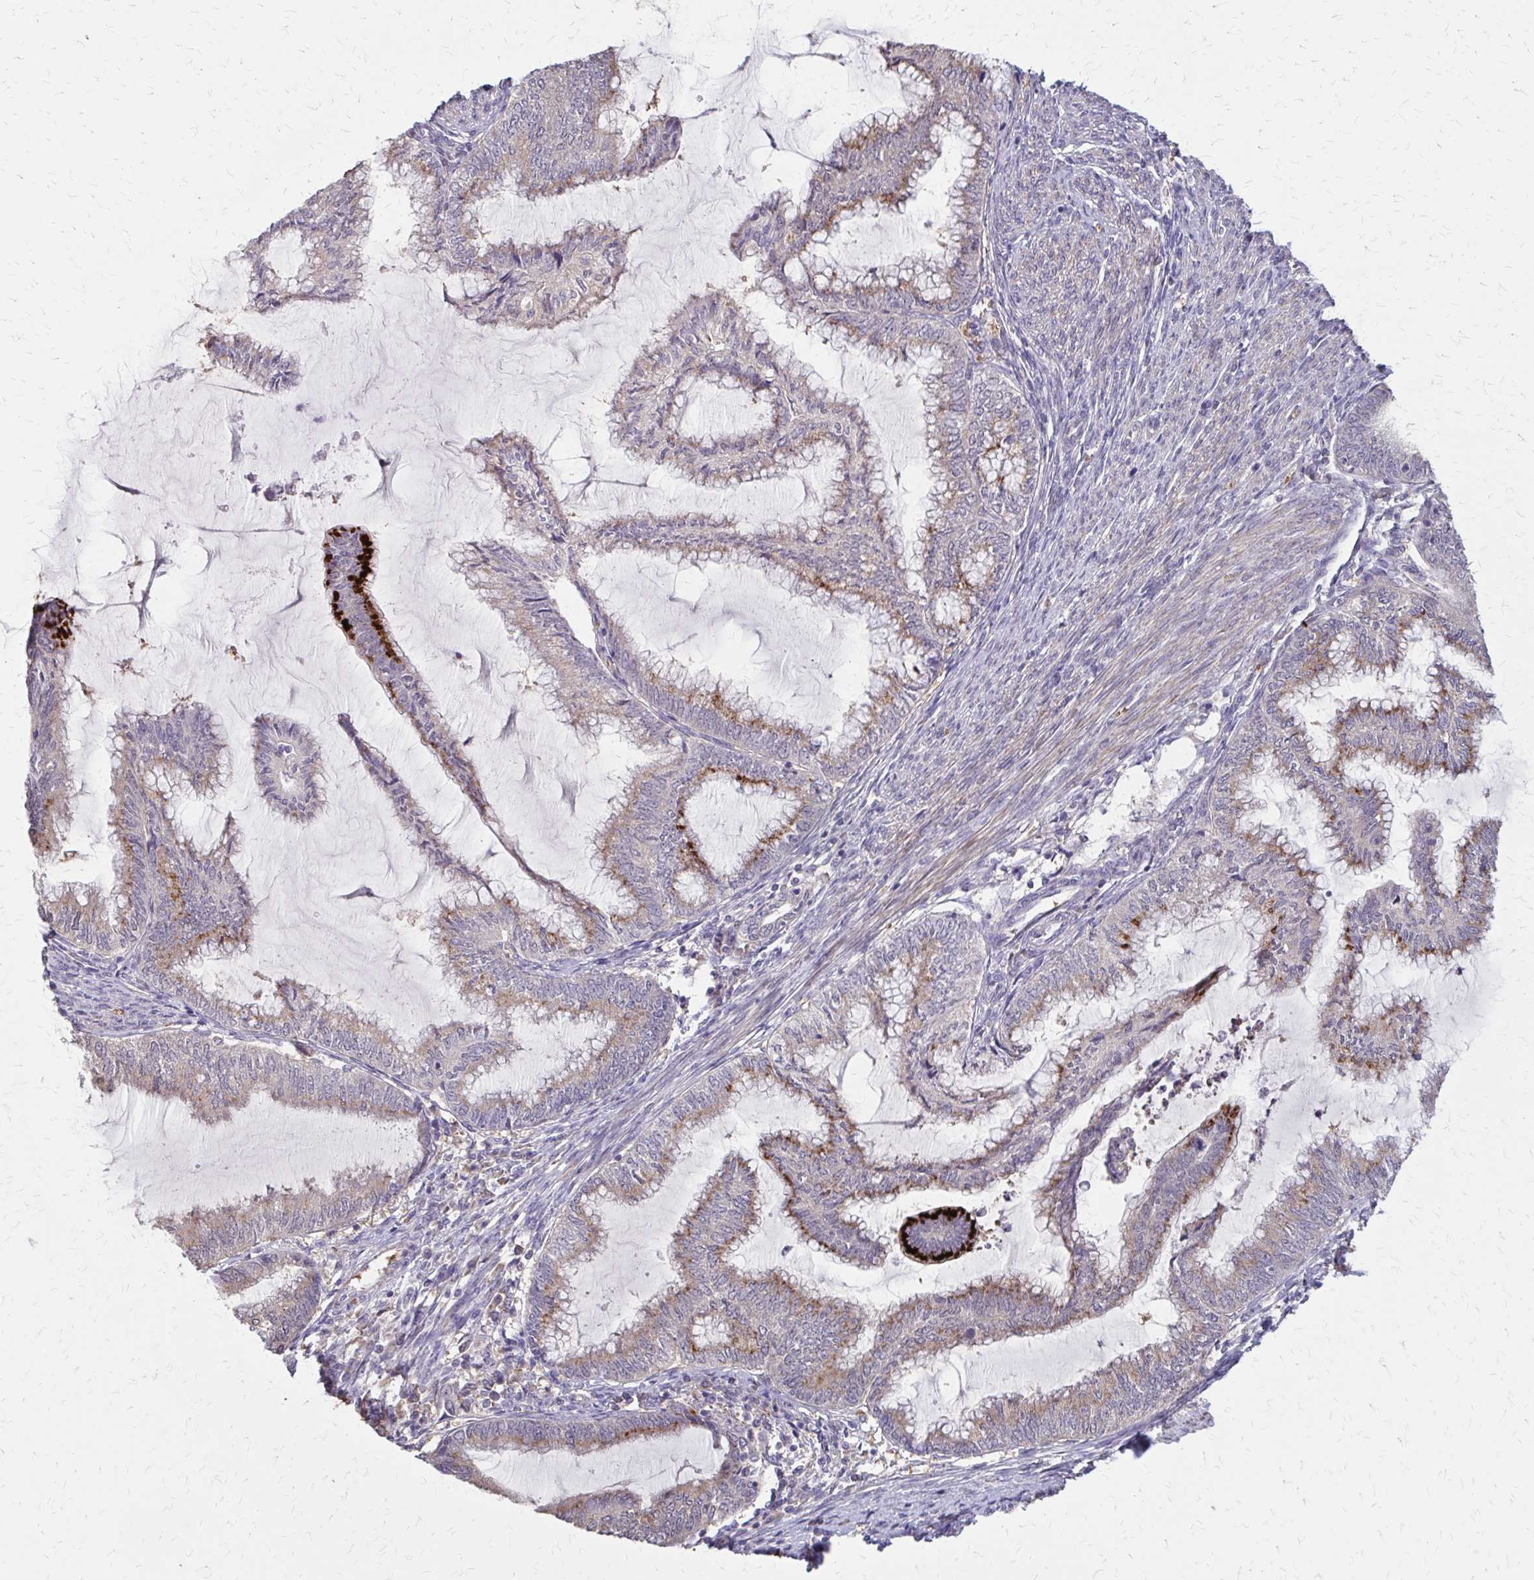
{"staining": {"intensity": "moderate", "quantity": "25%-75%", "location": "cytoplasmic/membranous"}, "tissue": "endometrial cancer", "cell_type": "Tumor cells", "image_type": "cancer", "snomed": [{"axis": "morphology", "description": "Adenocarcinoma, NOS"}, {"axis": "topography", "description": "Endometrium"}], "caption": "A brown stain highlights moderate cytoplasmic/membranous staining of a protein in endometrial adenocarcinoma tumor cells.", "gene": "IFI44L", "patient": {"sex": "female", "age": 79}}